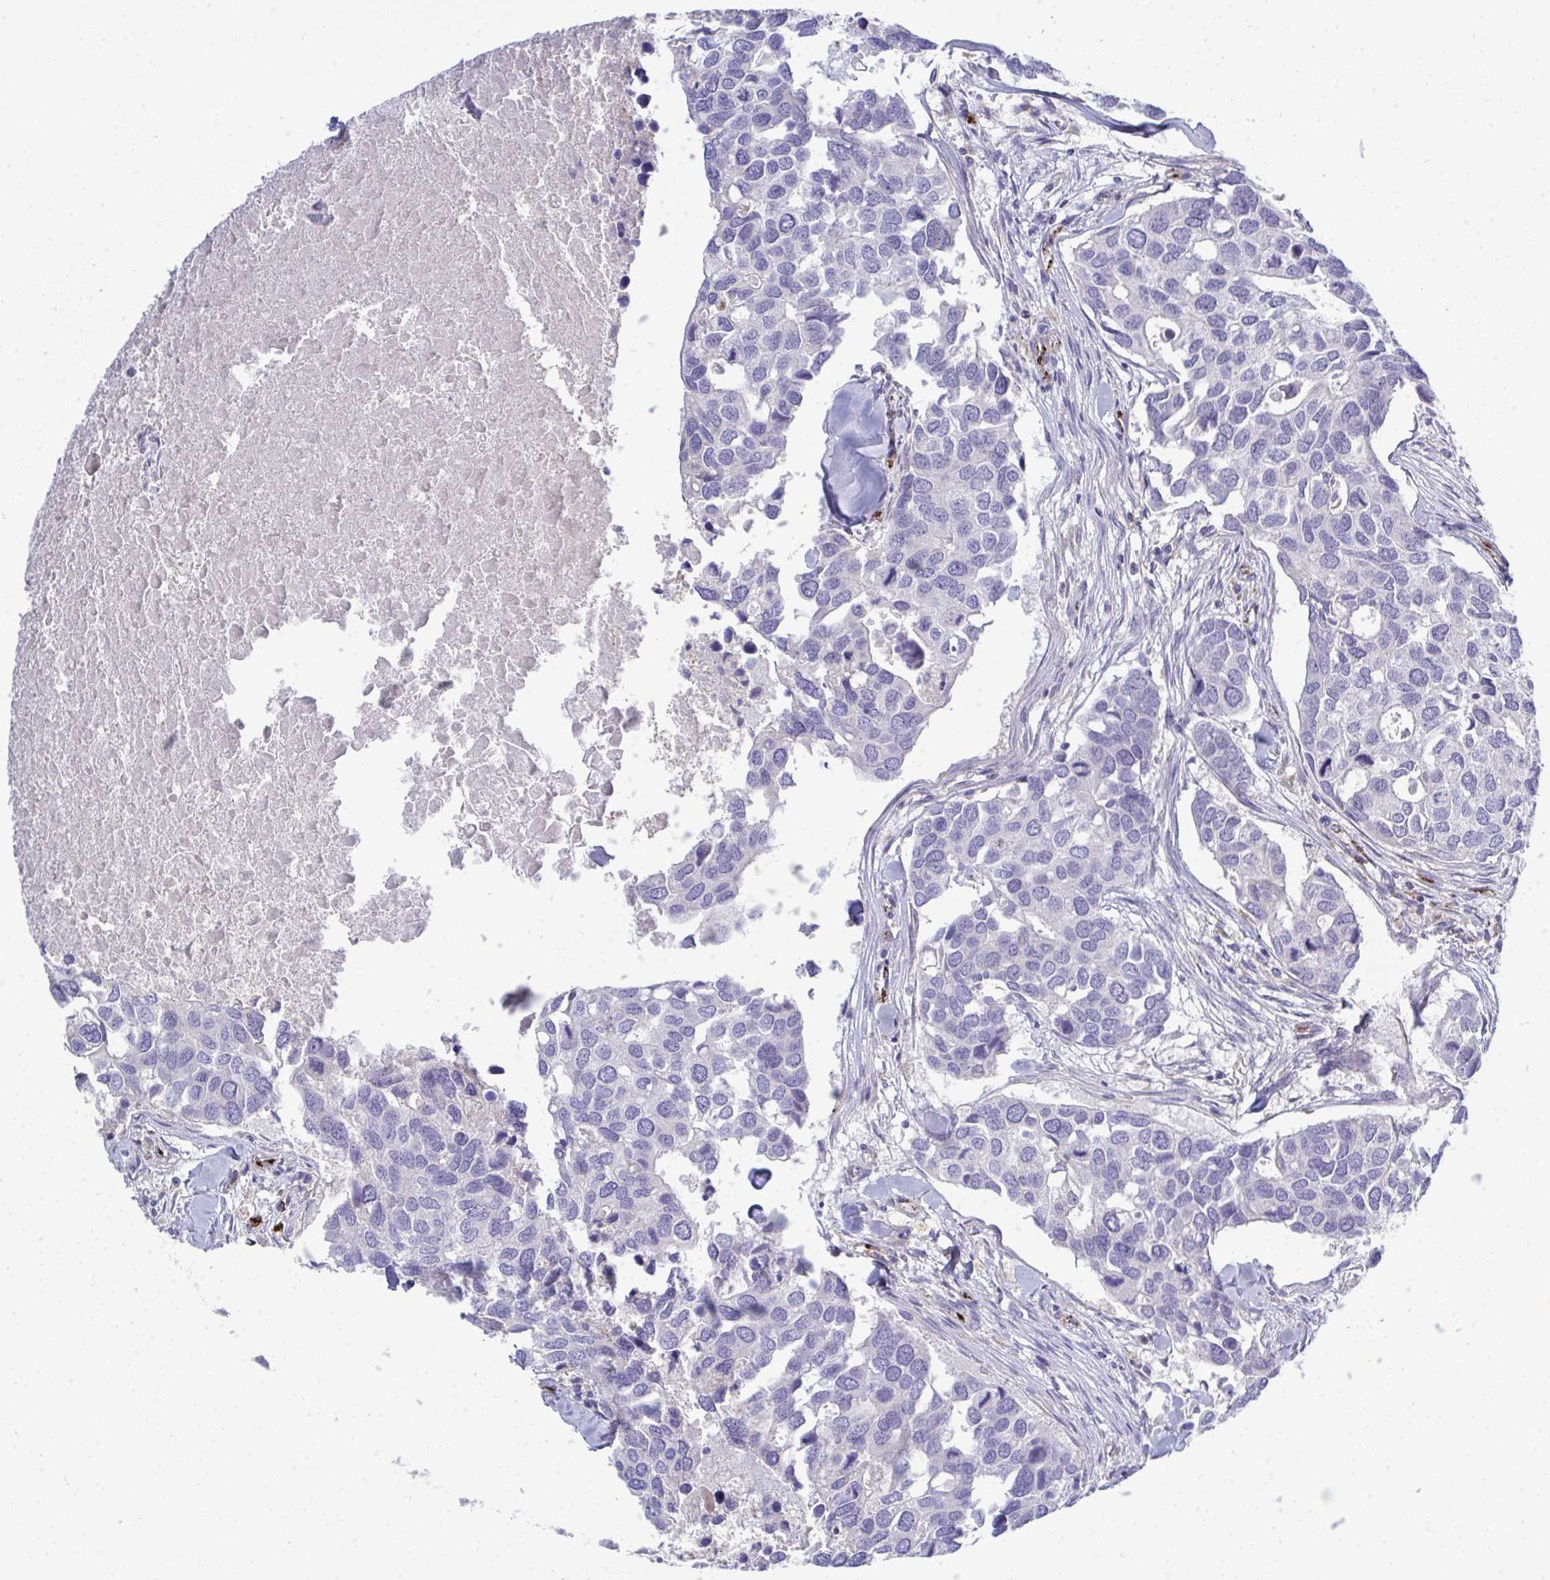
{"staining": {"intensity": "negative", "quantity": "none", "location": "none"}, "tissue": "breast cancer", "cell_type": "Tumor cells", "image_type": "cancer", "snomed": [{"axis": "morphology", "description": "Duct carcinoma"}, {"axis": "topography", "description": "Breast"}], "caption": "Protein analysis of breast infiltrating ductal carcinoma reveals no significant staining in tumor cells.", "gene": "TOR1AIP2", "patient": {"sex": "female", "age": 83}}